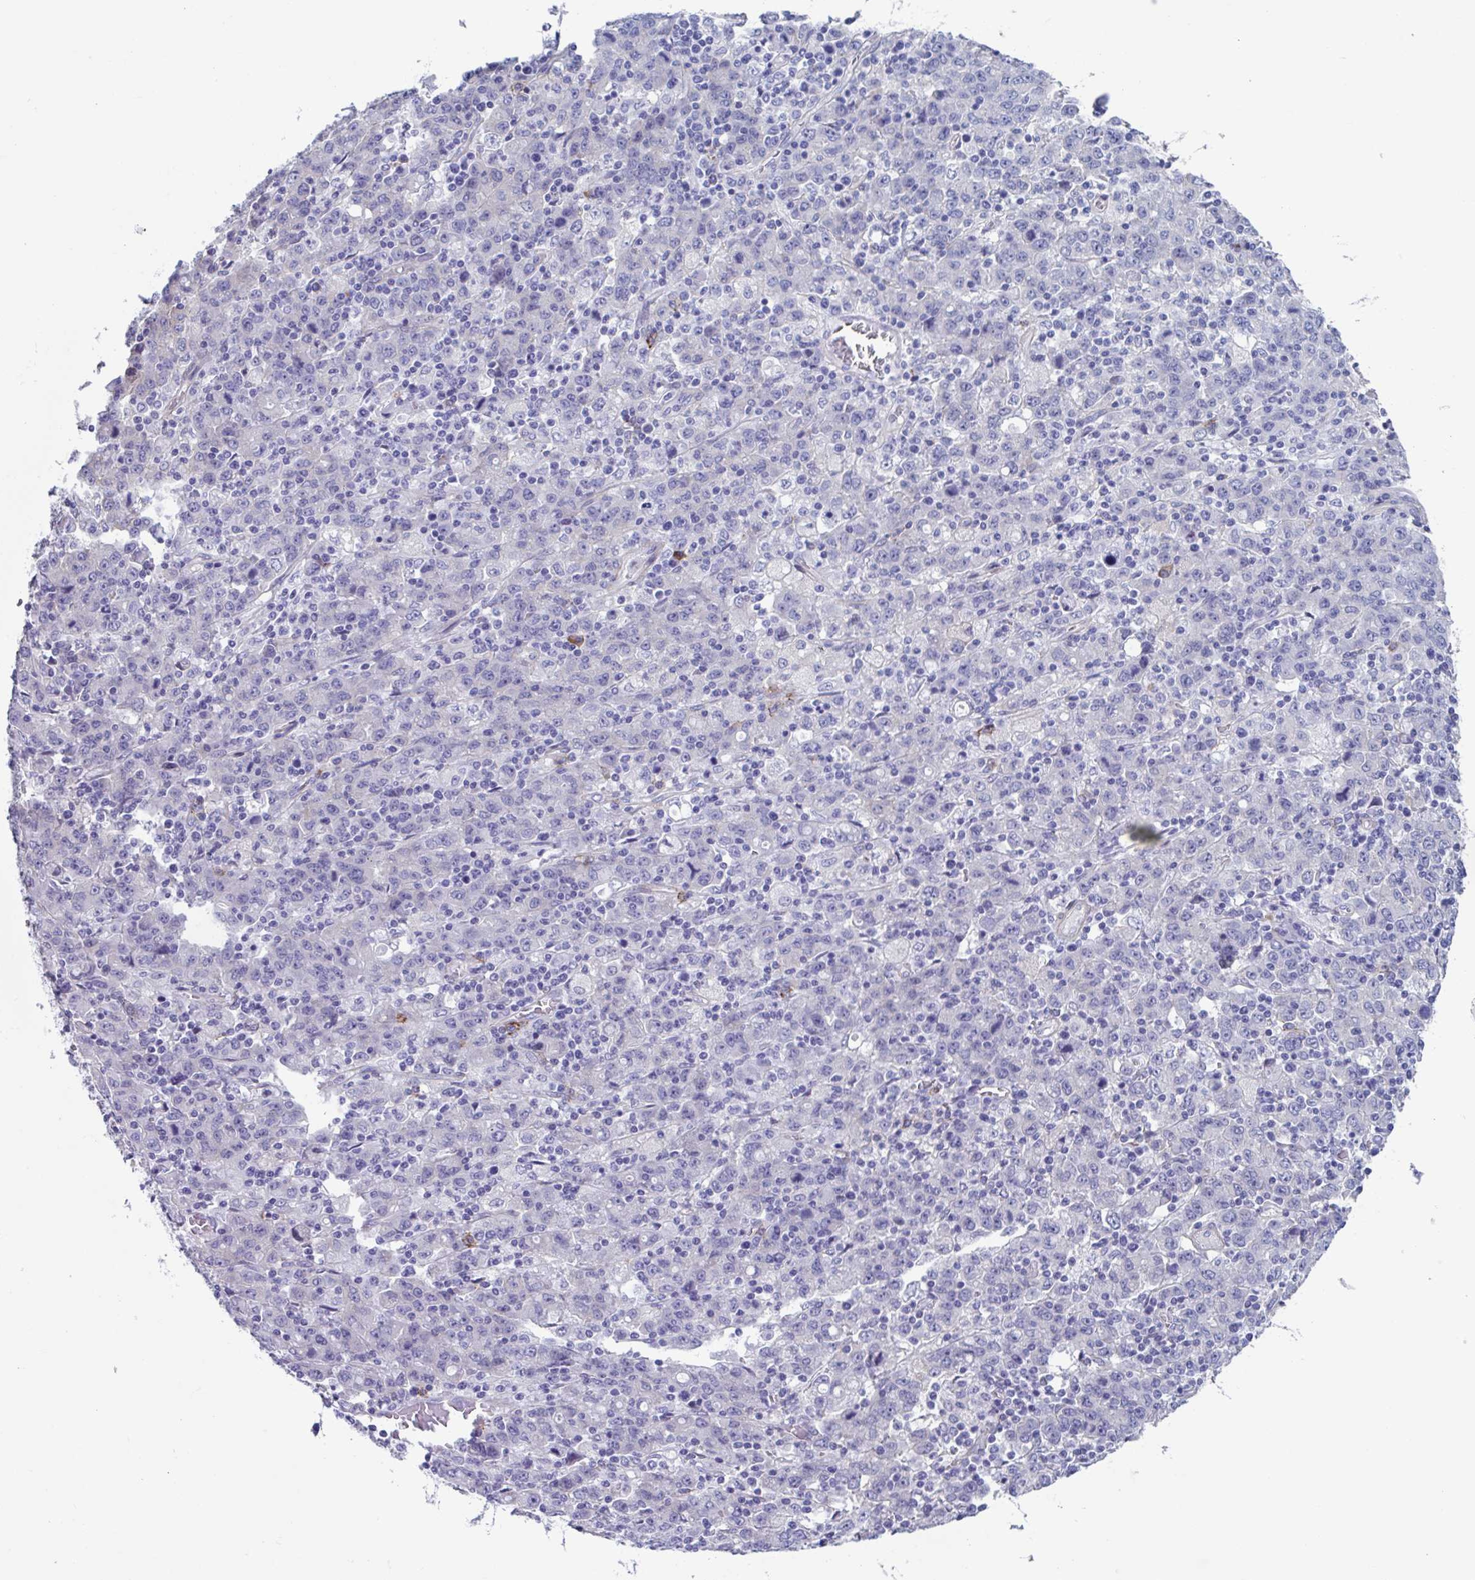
{"staining": {"intensity": "negative", "quantity": "none", "location": "none"}, "tissue": "stomach cancer", "cell_type": "Tumor cells", "image_type": "cancer", "snomed": [{"axis": "morphology", "description": "Adenocarcinoma, NOS"}, {"axis": "topography", "description": "Stomach, upper"}], "caption": "High magnification brightfield microscopy of adenocarcinoma (stomach) stained with DAB (brown) and counterstained with hematoxylin (blue): tumor cells show no significant expression. The staining was performed using DAB to visualize the protein expression in brown, while the nuclei were stained in blue with hematoxylin (Magnification: 20x).", "gene": "LPIN3", "patient": {"sex": "male", "age": 69}}